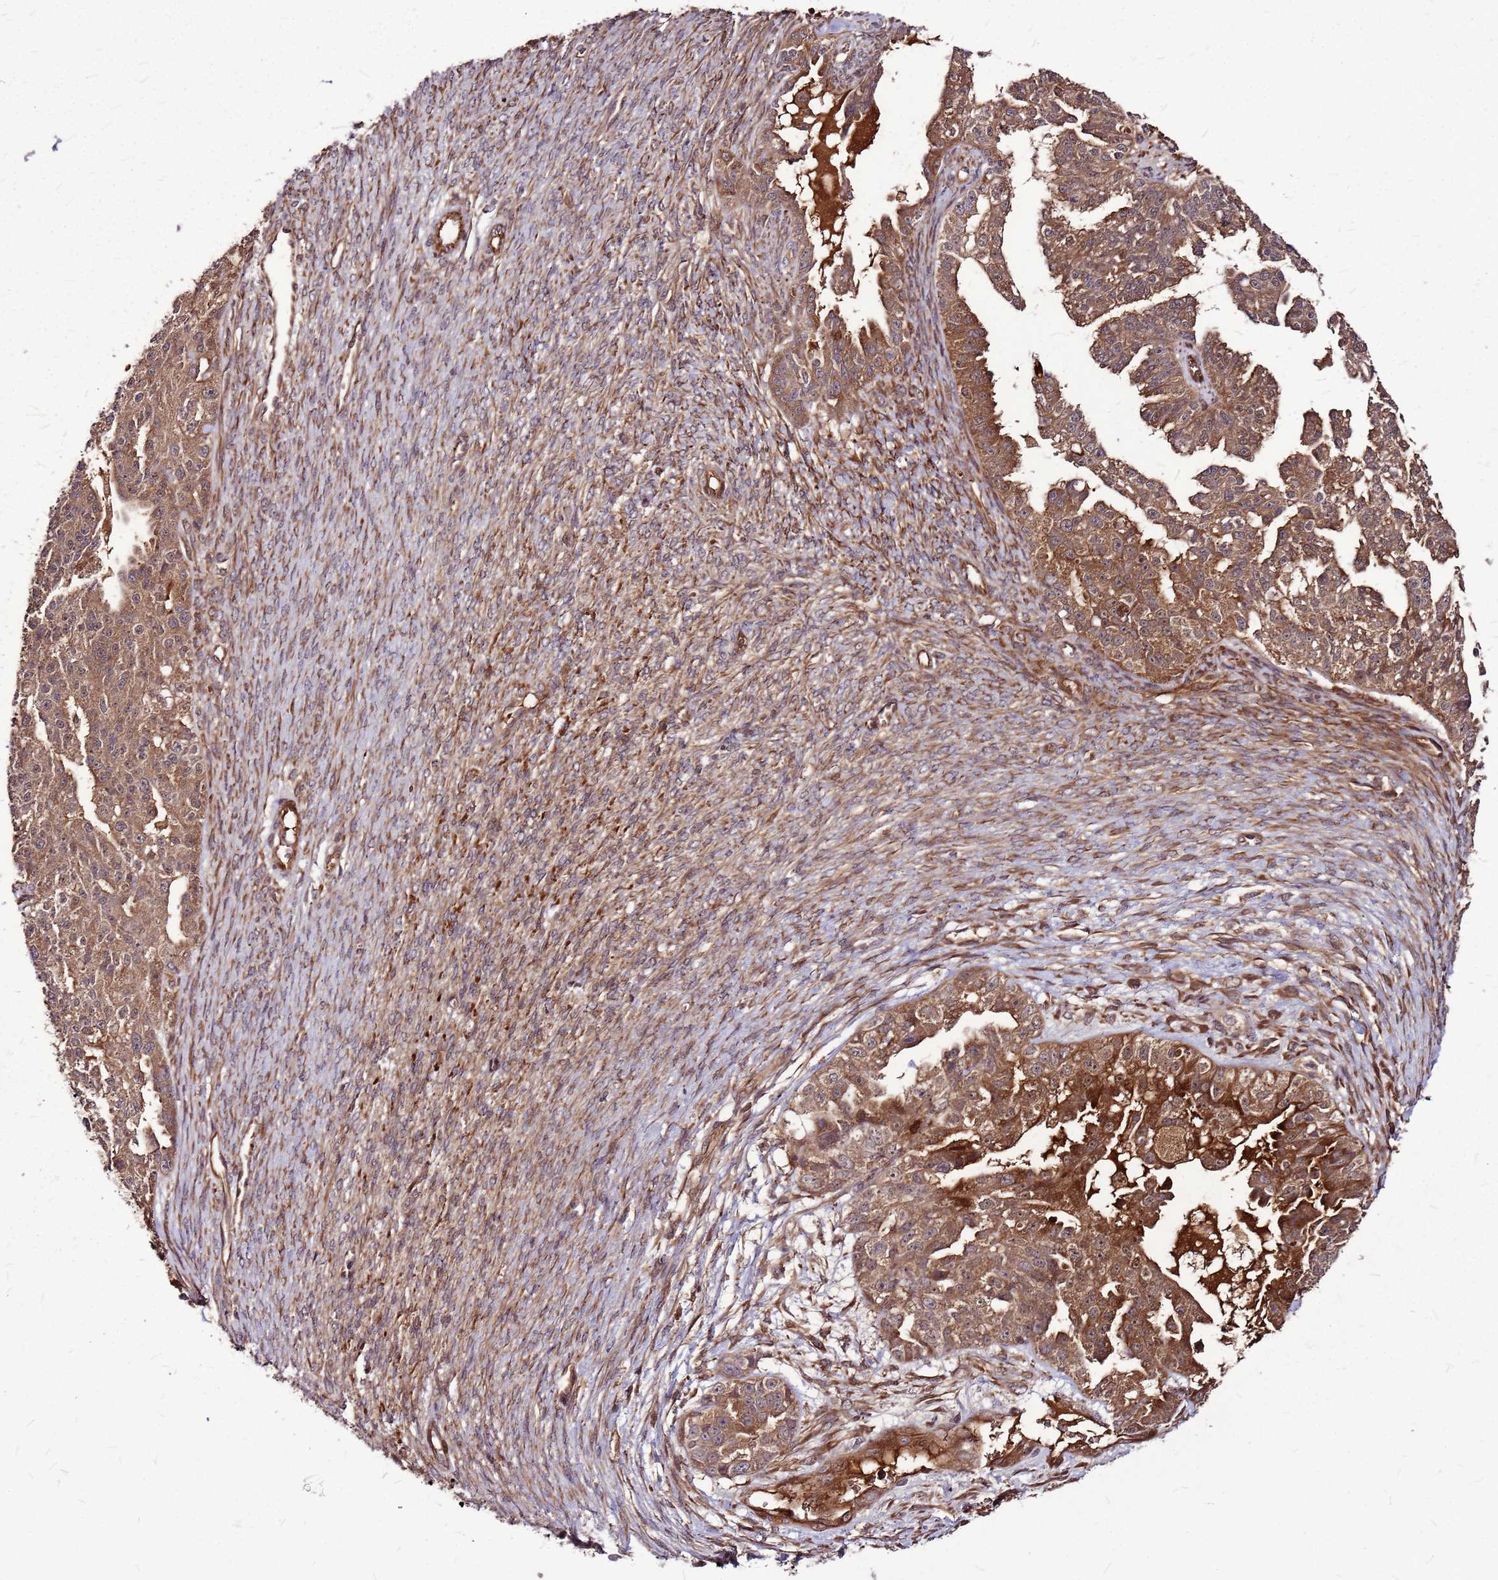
{"staining": {"intensity": "moderate", "quantity": ">75%", "location": "cytoplasmic/membranous"}, "tissue": "ovarian cancer", "cell_type": "Tumor cells", "image_type": "cancer", "snomed": [{"axis": "morphology", "description": "Cystadenocarcinoma, serous, NOS"}, {"axis": "topography", "description": "Ovary"}], "caption": "Ovarian cancer (serous cystadenocarcinoma) tissue displays moderate cytoplasmic/membranous expression in about >75% of tumor cells The protein of interest is shown in brown color, while the nuclei are stained blue.", "gene": "LYPLAL1", "patient": {"sex": "female", "age": 58}}